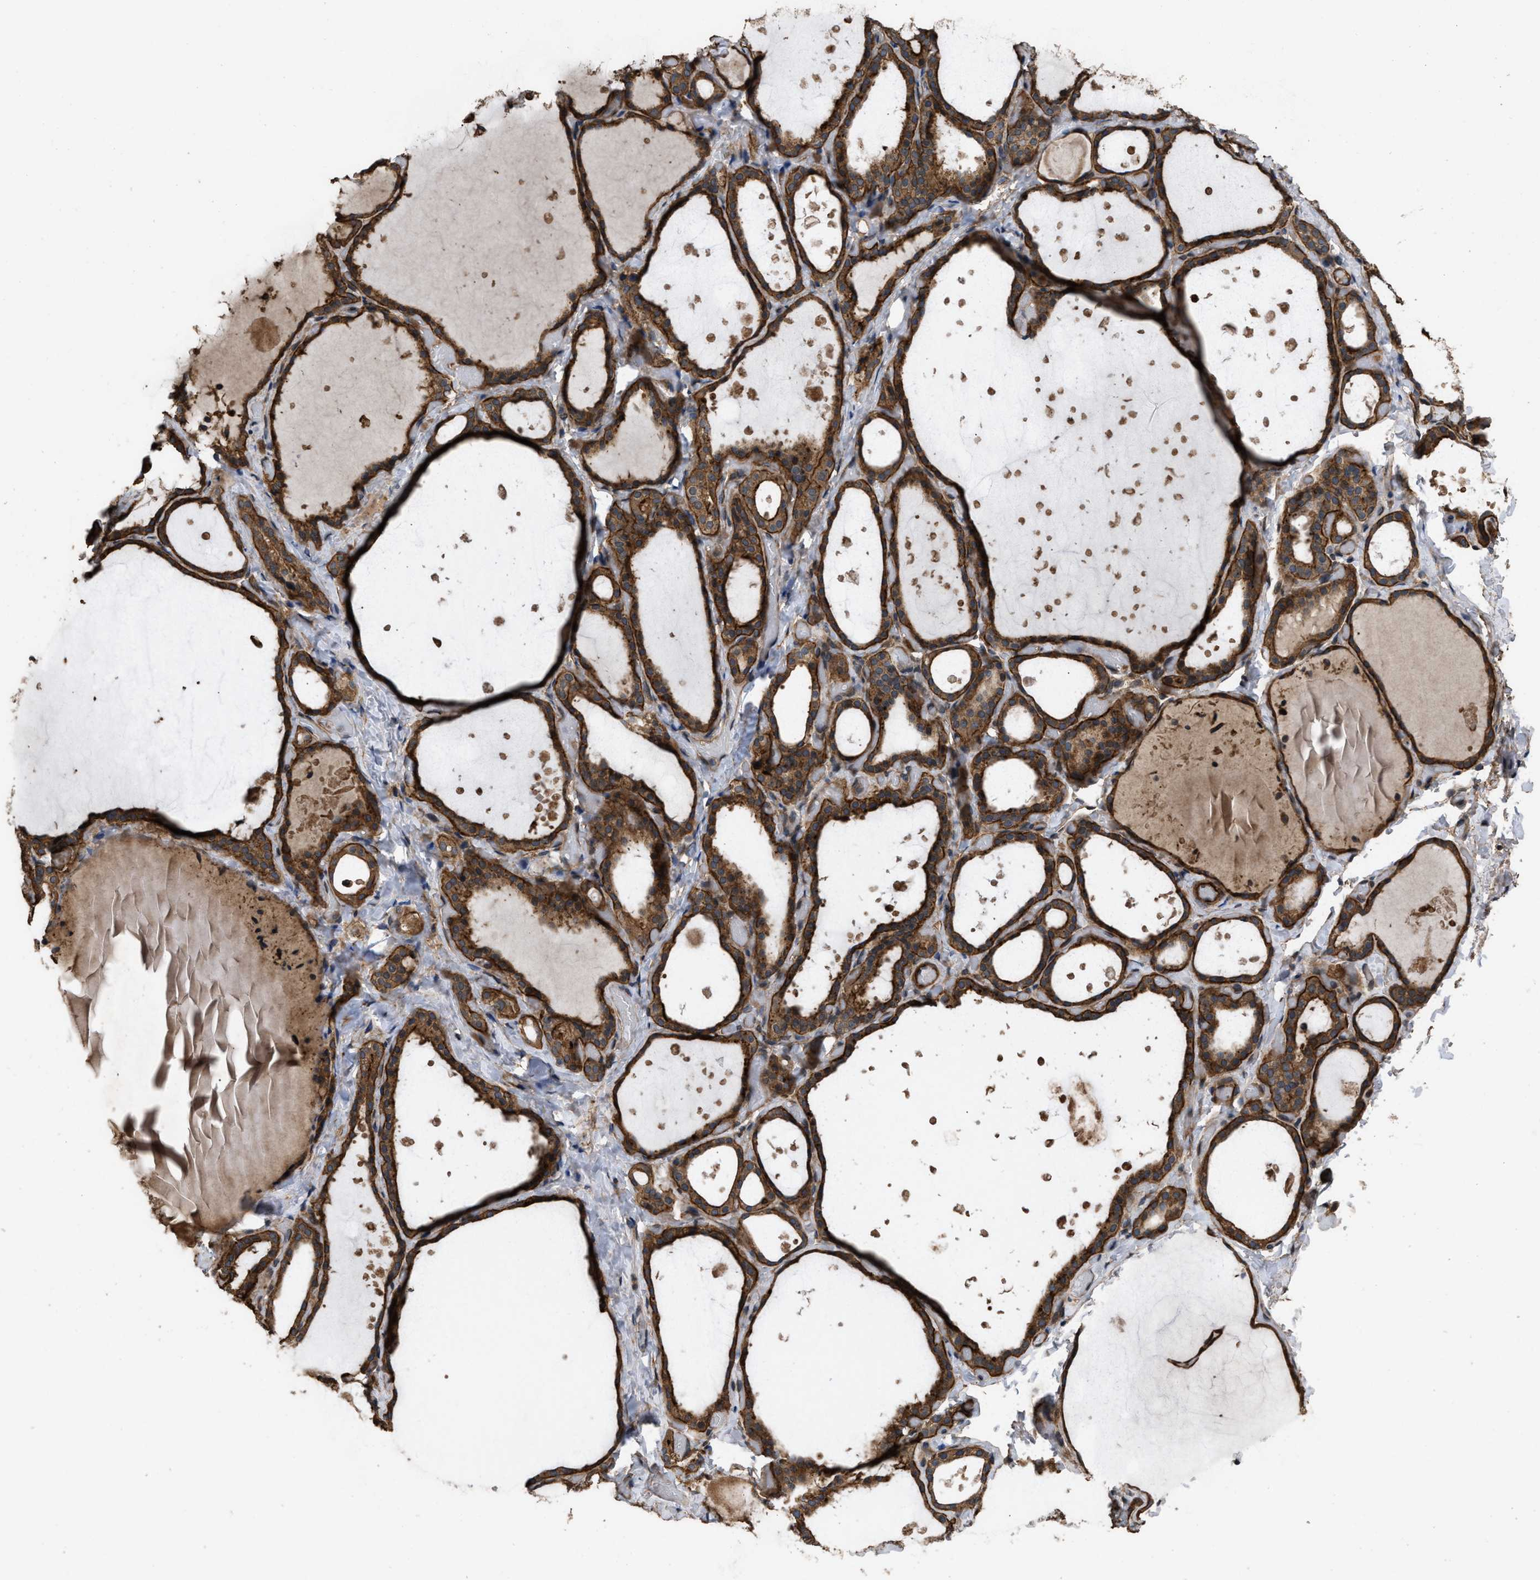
{"staining": {"intensity": "strong", "quantity": ">75%", "location": "cytoplasmic/membranous"}, "tissue": "thyroid gland", "cell_type": "Glandular cells", "image_type": "normal", "snomed": [{"axis": "morphology", "description": "Normal tissue, NOS"}, {"axis": "topography", "description": "Thyroid gland"}], "caption": "Protein expression analysis of benign thyroid gland demonstrates strong cytoplasmic/membranous staining in approximately >75% of glandular cells. (DAB (3,3'-diaminobenzidine) IHC, brown staining for protein, blue staining for nuclei).", "gene": "UTRN", "patient": {"sex": "female", "age": 44}}